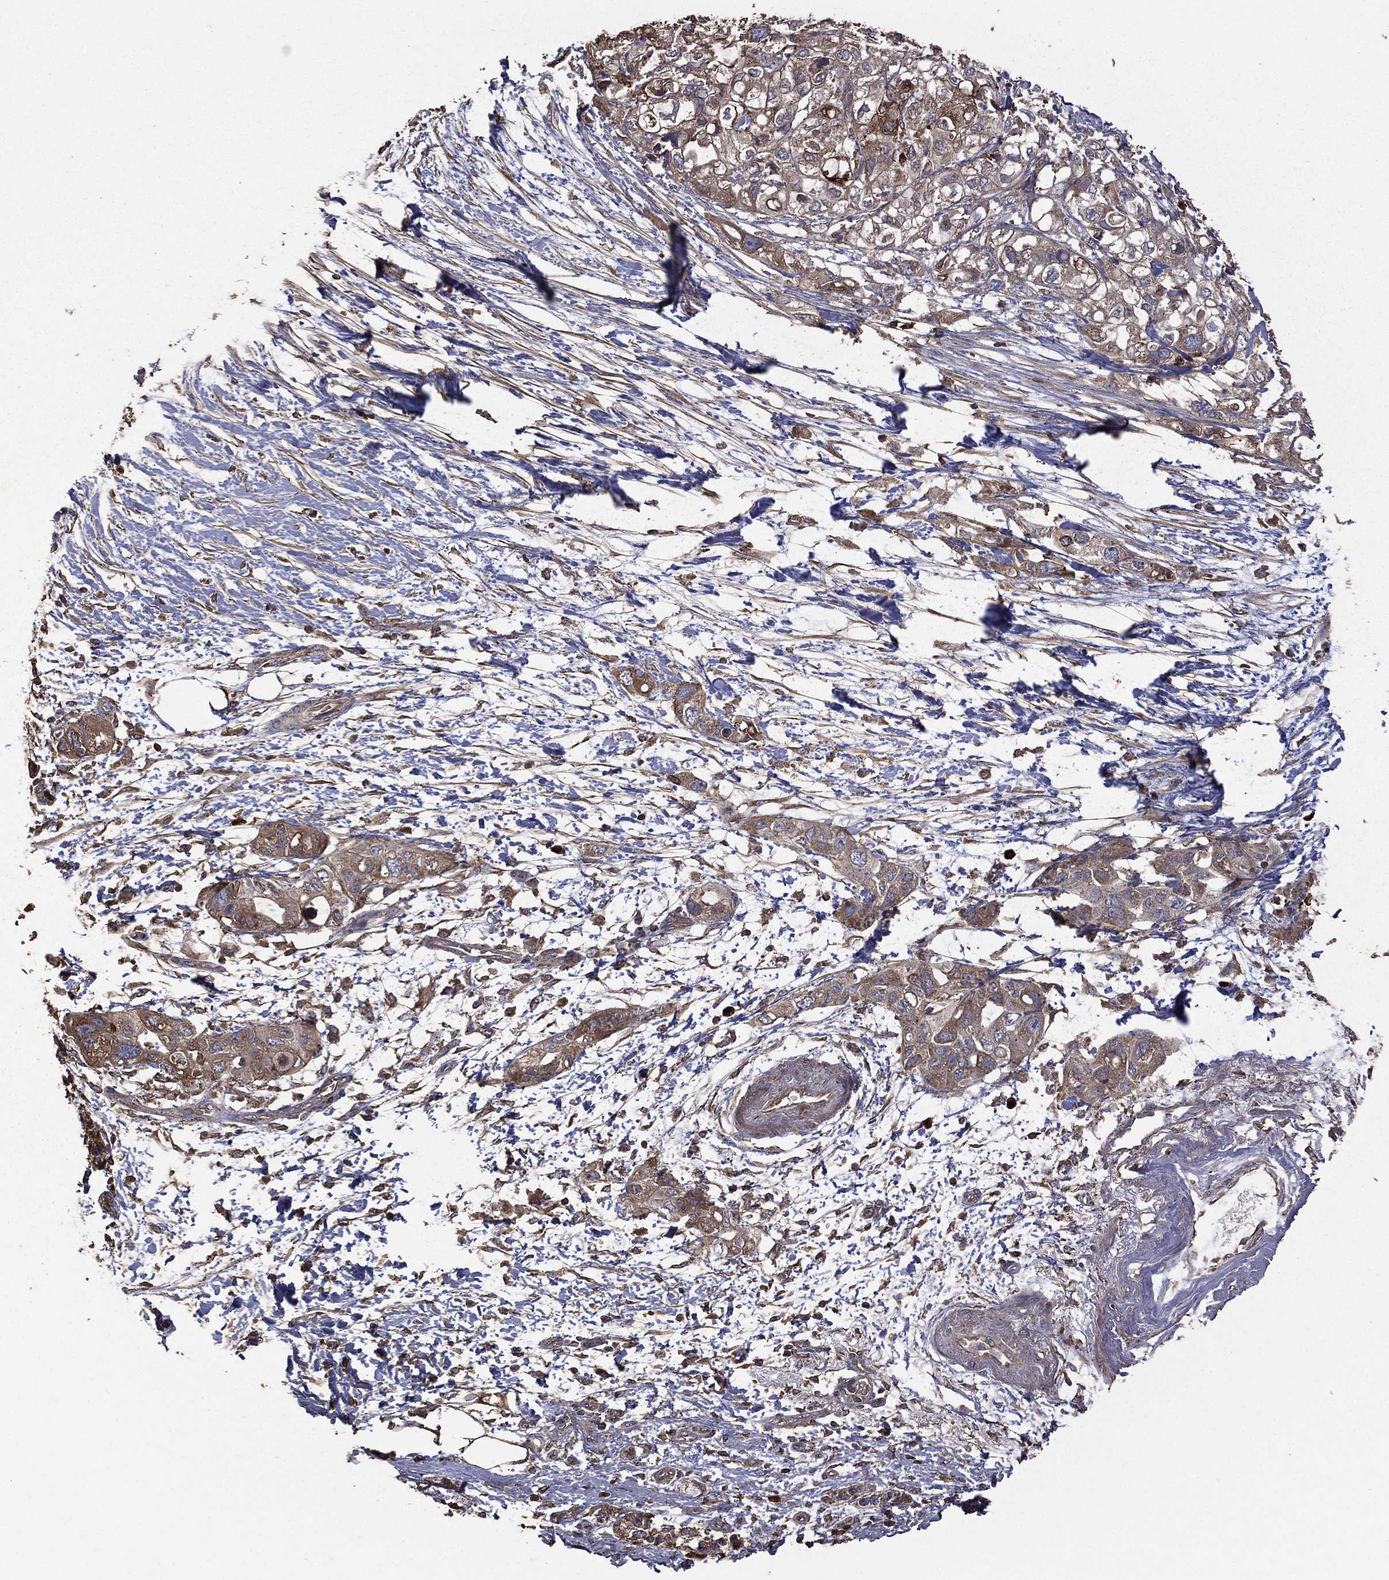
{"staining": {"intensity": "moderate", "quantity": ">75%", "location": "cytoplasmic/membranous"}, "tissue": "pancreatic cancer", "cell_type": "Tumor cells", "image_type": "cancer", "snomed": [{"axis": "morphology", "description": "Adenocarcinoma, NOS"}, {"axis": "topography", "description": "Pancreas"}], "caption": "Immunohistochemical staining of pancreatic cancer (adenocarcinoma) displays medium levels of moderate cytoplasmic/membranous staining in approximately >75% of tumor cells. (DAB IHC with brightfield microscopy, high magnification).", "gene": "METTL27", "patient": {"sex": "female", "age": 72}}